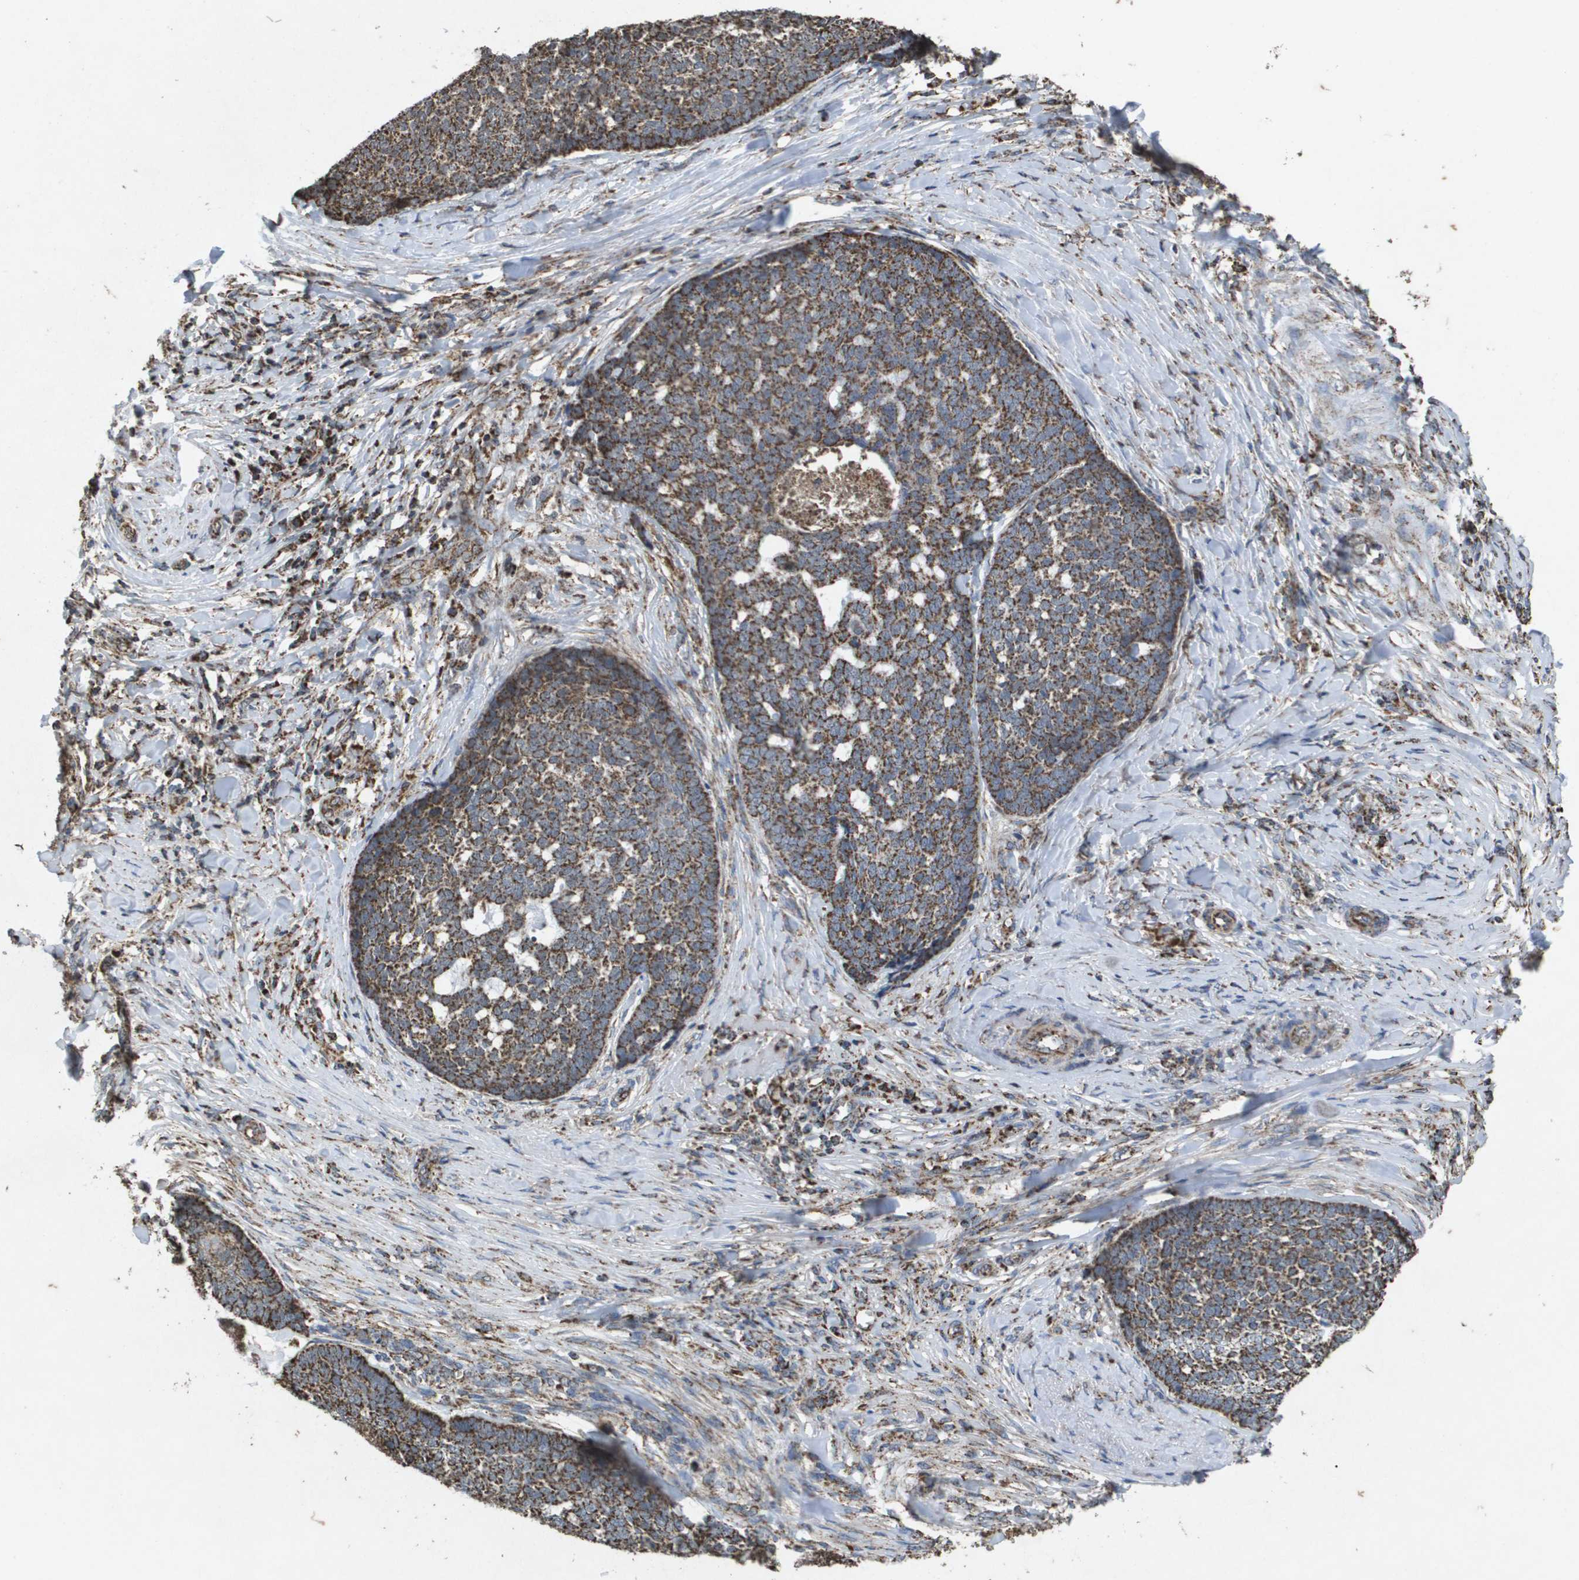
{"staining": {"intensity": "moderate", "quantity": ">75%", "location": "cytoplasmic/membranous"}, "tissue": "skin cancer", "cell_type": "Tumor cells", "image_type": "cancer", "snomed": [{"axis": "morphology", "description": "Basal cell carcinoma"}, {"axis": "topography", "description": "Skin"}], "caption": "Approximately >75% of tumor cells in human skin cancer (basal cell carcinoma) show moderate cytoplasmic/membranous protein staining as visualized by brown immunohistochemical staining.", "gene": "HSPE1", "patient": {"sex": "male", "age": 84}}